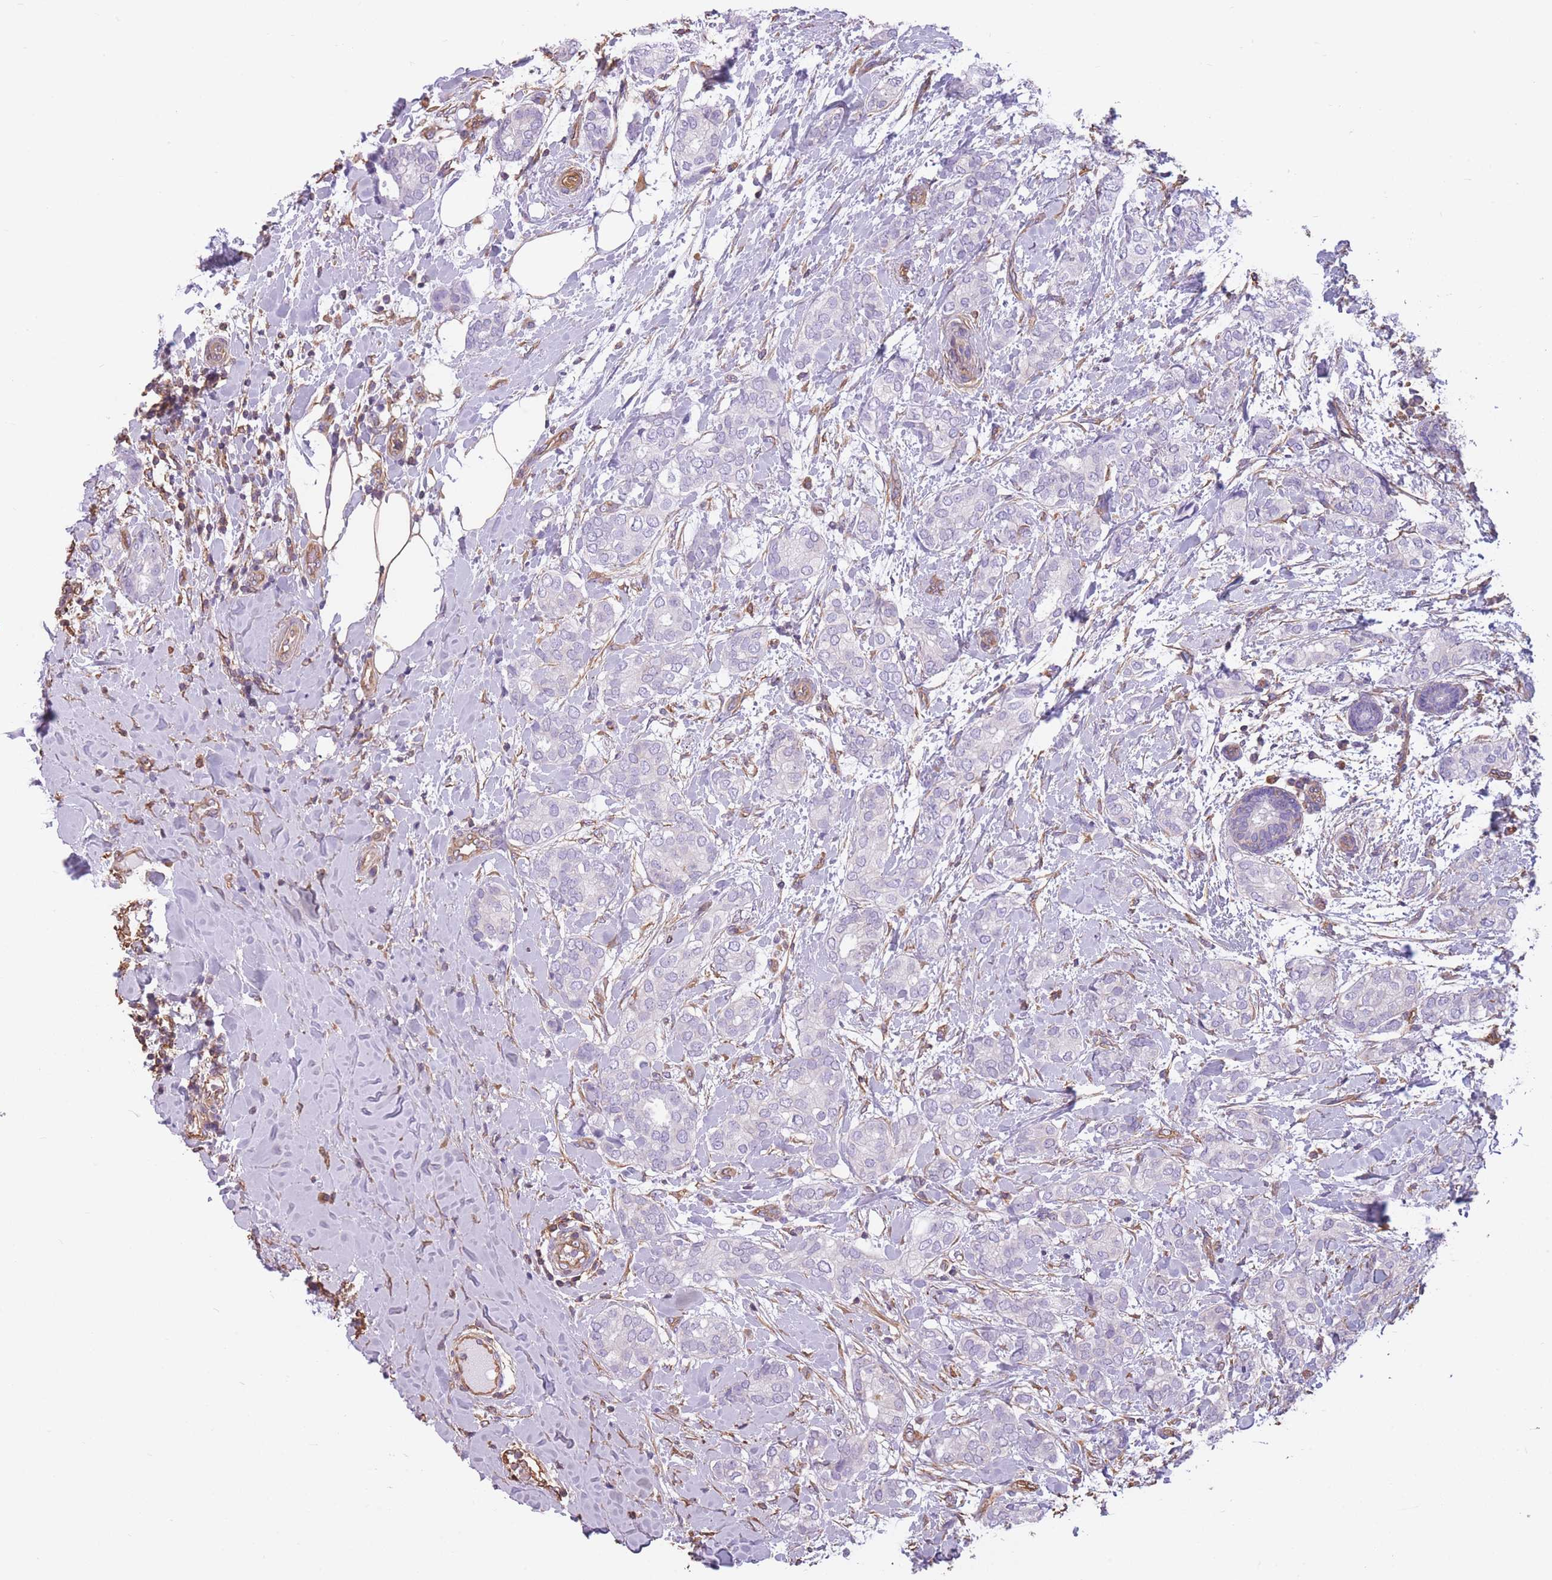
{"staining": {"intensity": "negative", "quantity": "none", "location": "none"}, "tissue": "breast cancer", "cell_type": "Tumor cells", "image_type": "cancer", "snomed": [{"axis": "morphology", "description": "Duct carcinoma"}, {"axis": "topography", "description": "Breast"}], "caption": "This is an IHC micrograph of breast cancer (intraductal carcinoma). There is no staining in tumor cells.", "gene": "ADD1", "patient": {"sex": "female", "age": 73}}